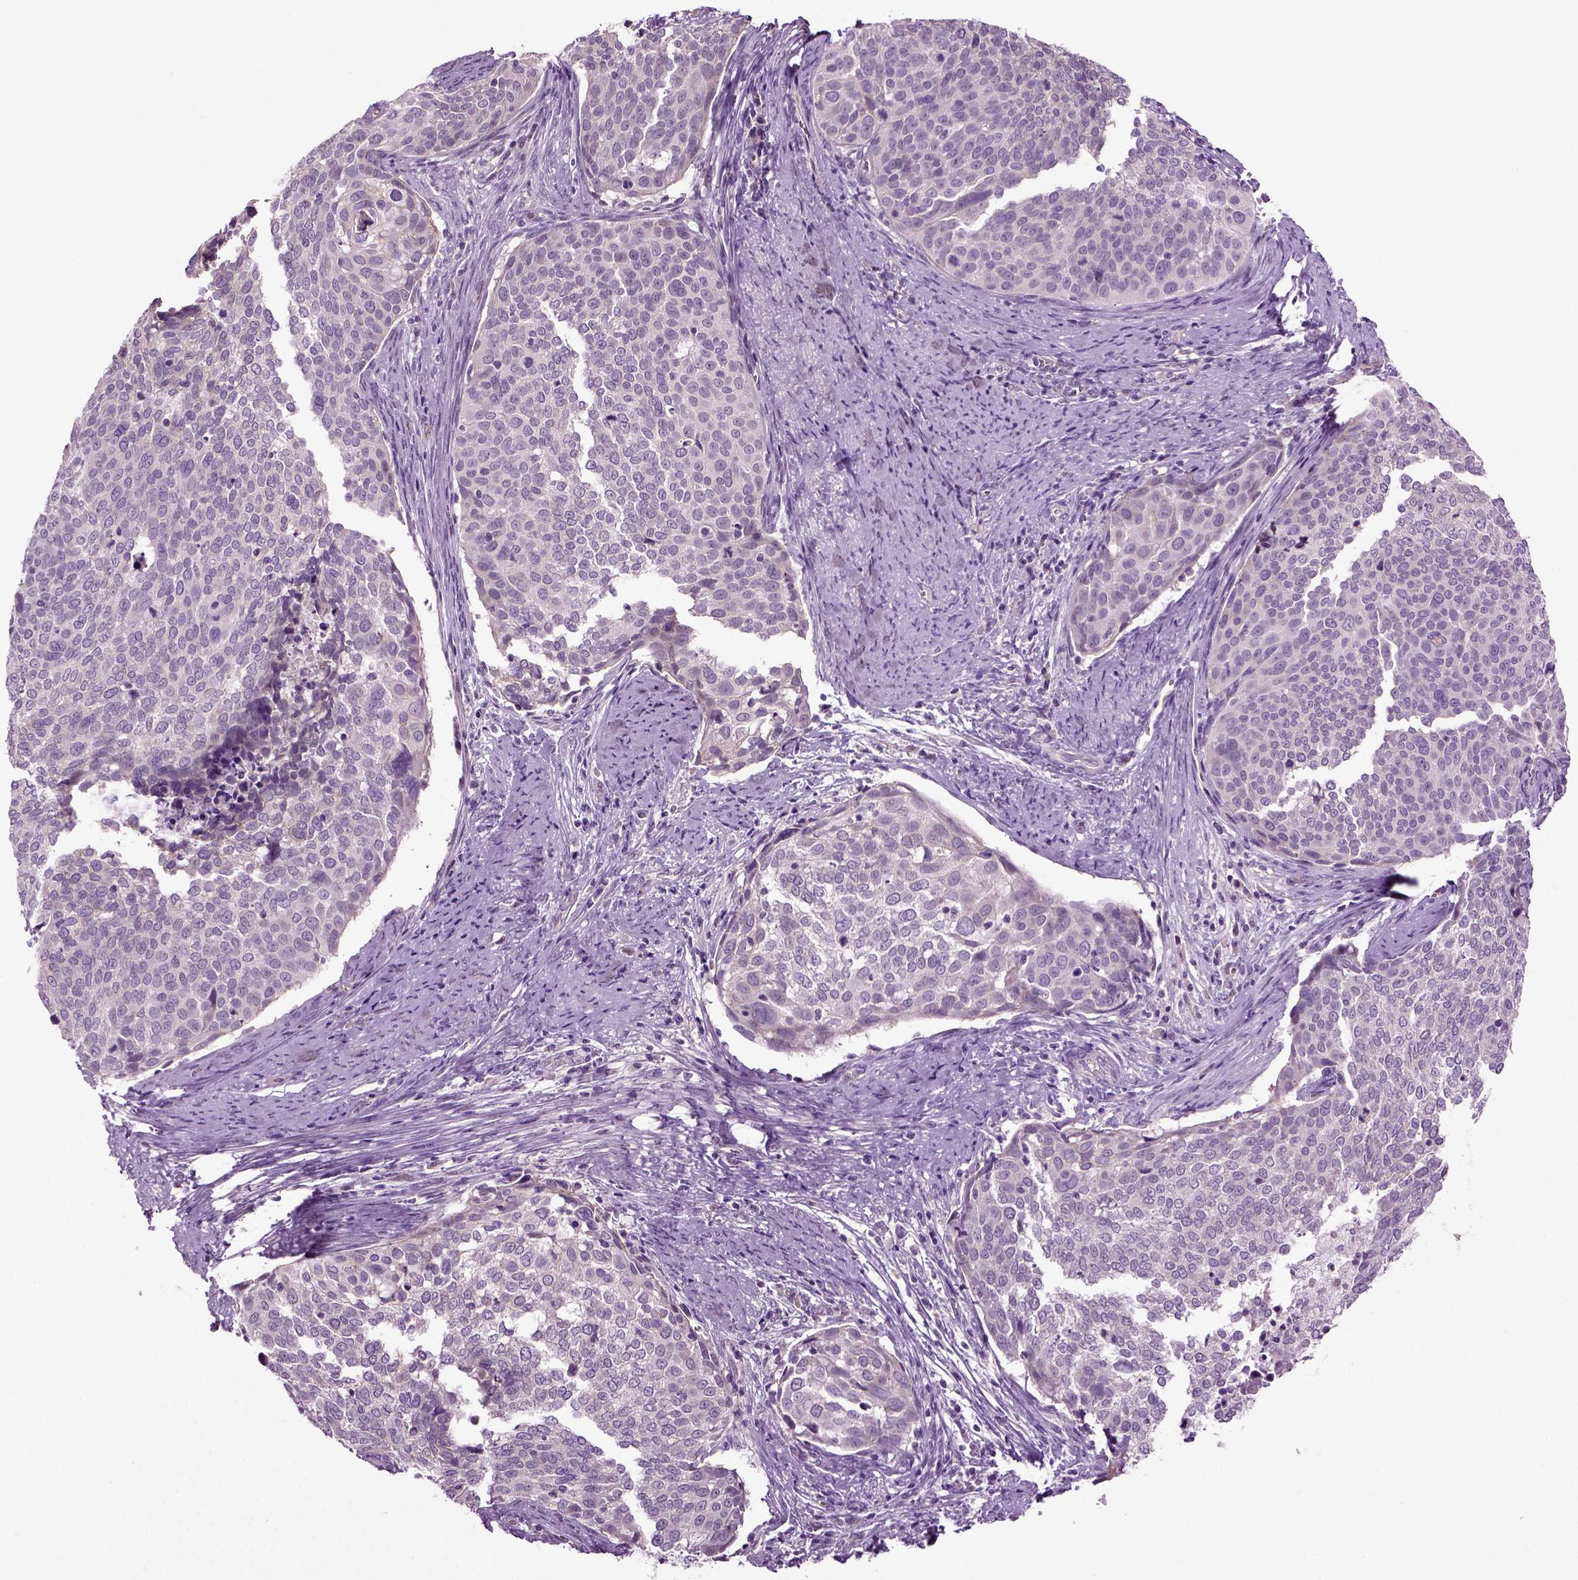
{"staining": {"intensity": "weak", "quantity": "<25%", "location": "cytoplasmic/membranous"}, "tissue": "cervical cancer", "cell_type": "Tumor cells", "image_type": "cancer", "snomed": [{"axis": "morphology", "description": "Squamous cell carcinoma, NOS"}, {"axis": "topography", "description": "Cervix"}], "caption": "Immunohistochemistry micrograph of neoplastic tissue: cervical cancer stained with DAB reveals no significant protein positivity in tumor cells.", "gene": "COL9A2", "patient": {"sex": "female", "age": 39}}